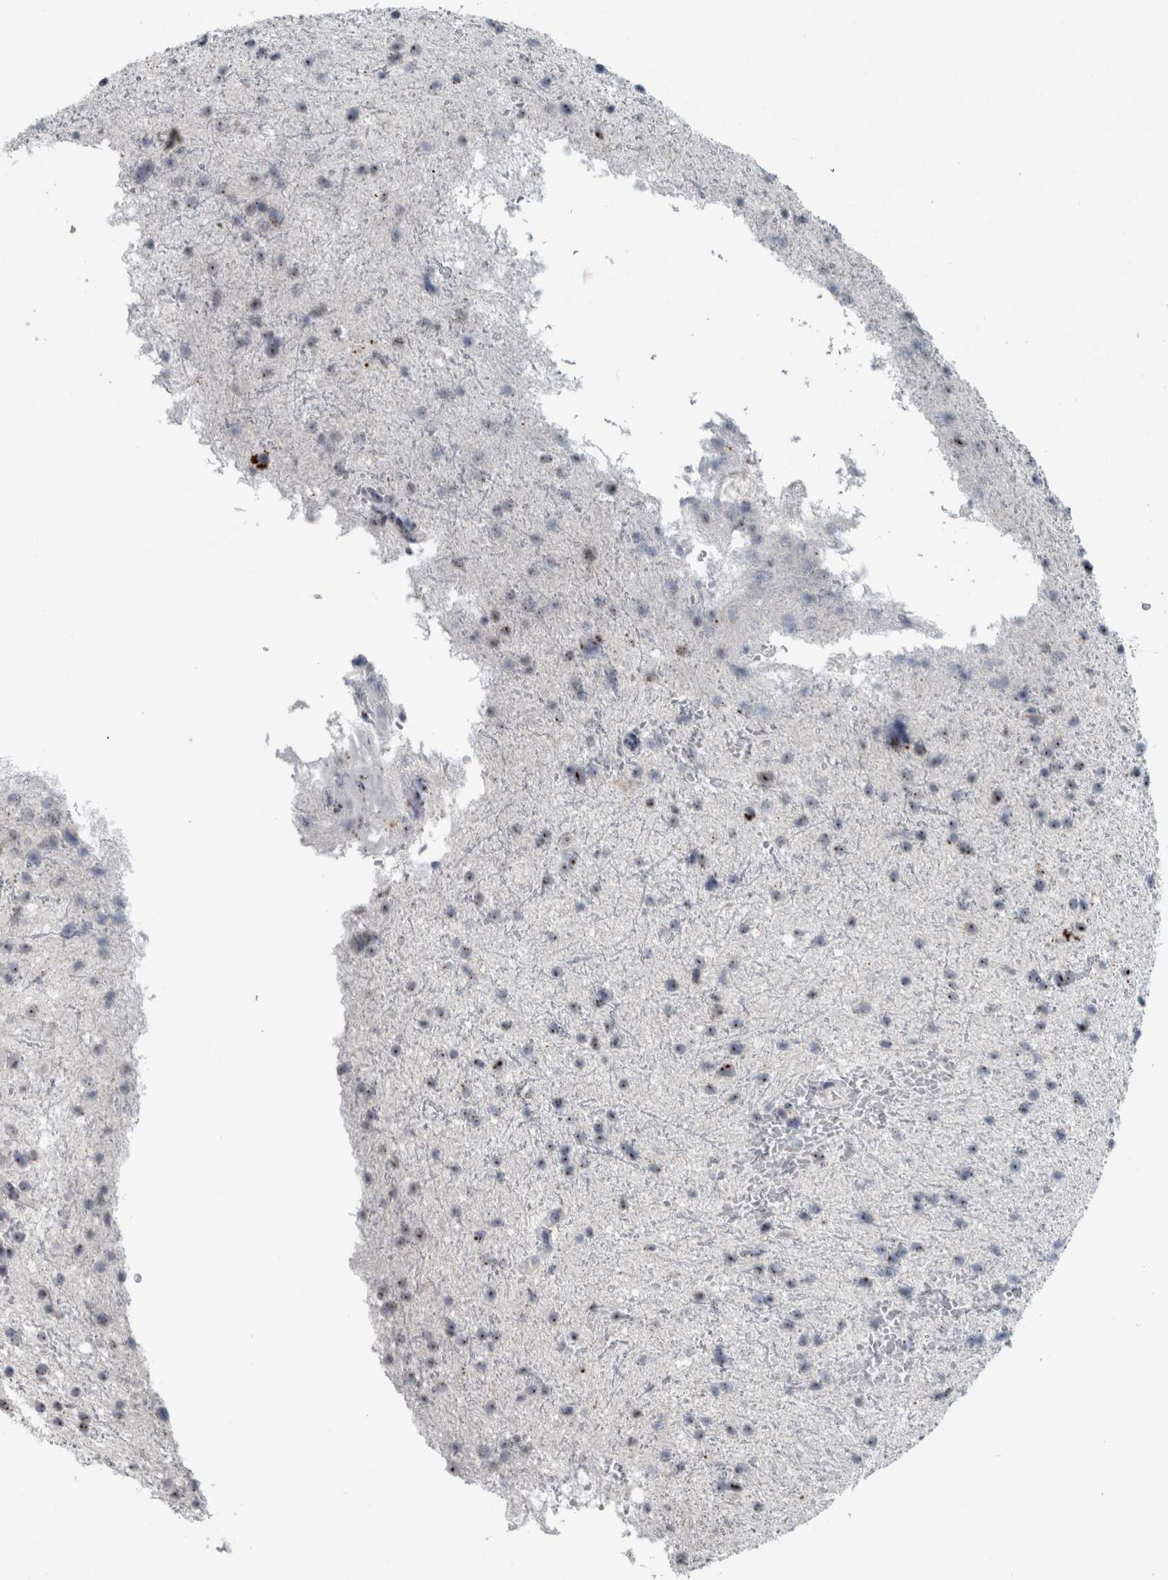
{"staining": {"intensity": "weak", "quantity": "25%-75%", "location": "nuclear"}, "tissue": "glioma", "cell_type": "Tumor cells", "image_type": "cancer", "snomed": [{"axis": "morphology", "description": "Glioma, malignant, Low grade"}, {"axis": "topography", "description": "Brain"}], "caption": "Immunohistochemistry image of human glioma stained for a protein (brown), which shows low levels of weak nuclear staining in about 25%-75% of tumor cells.", "gene": "UTP6", "patient": {"sex": "female", "age": 37}}